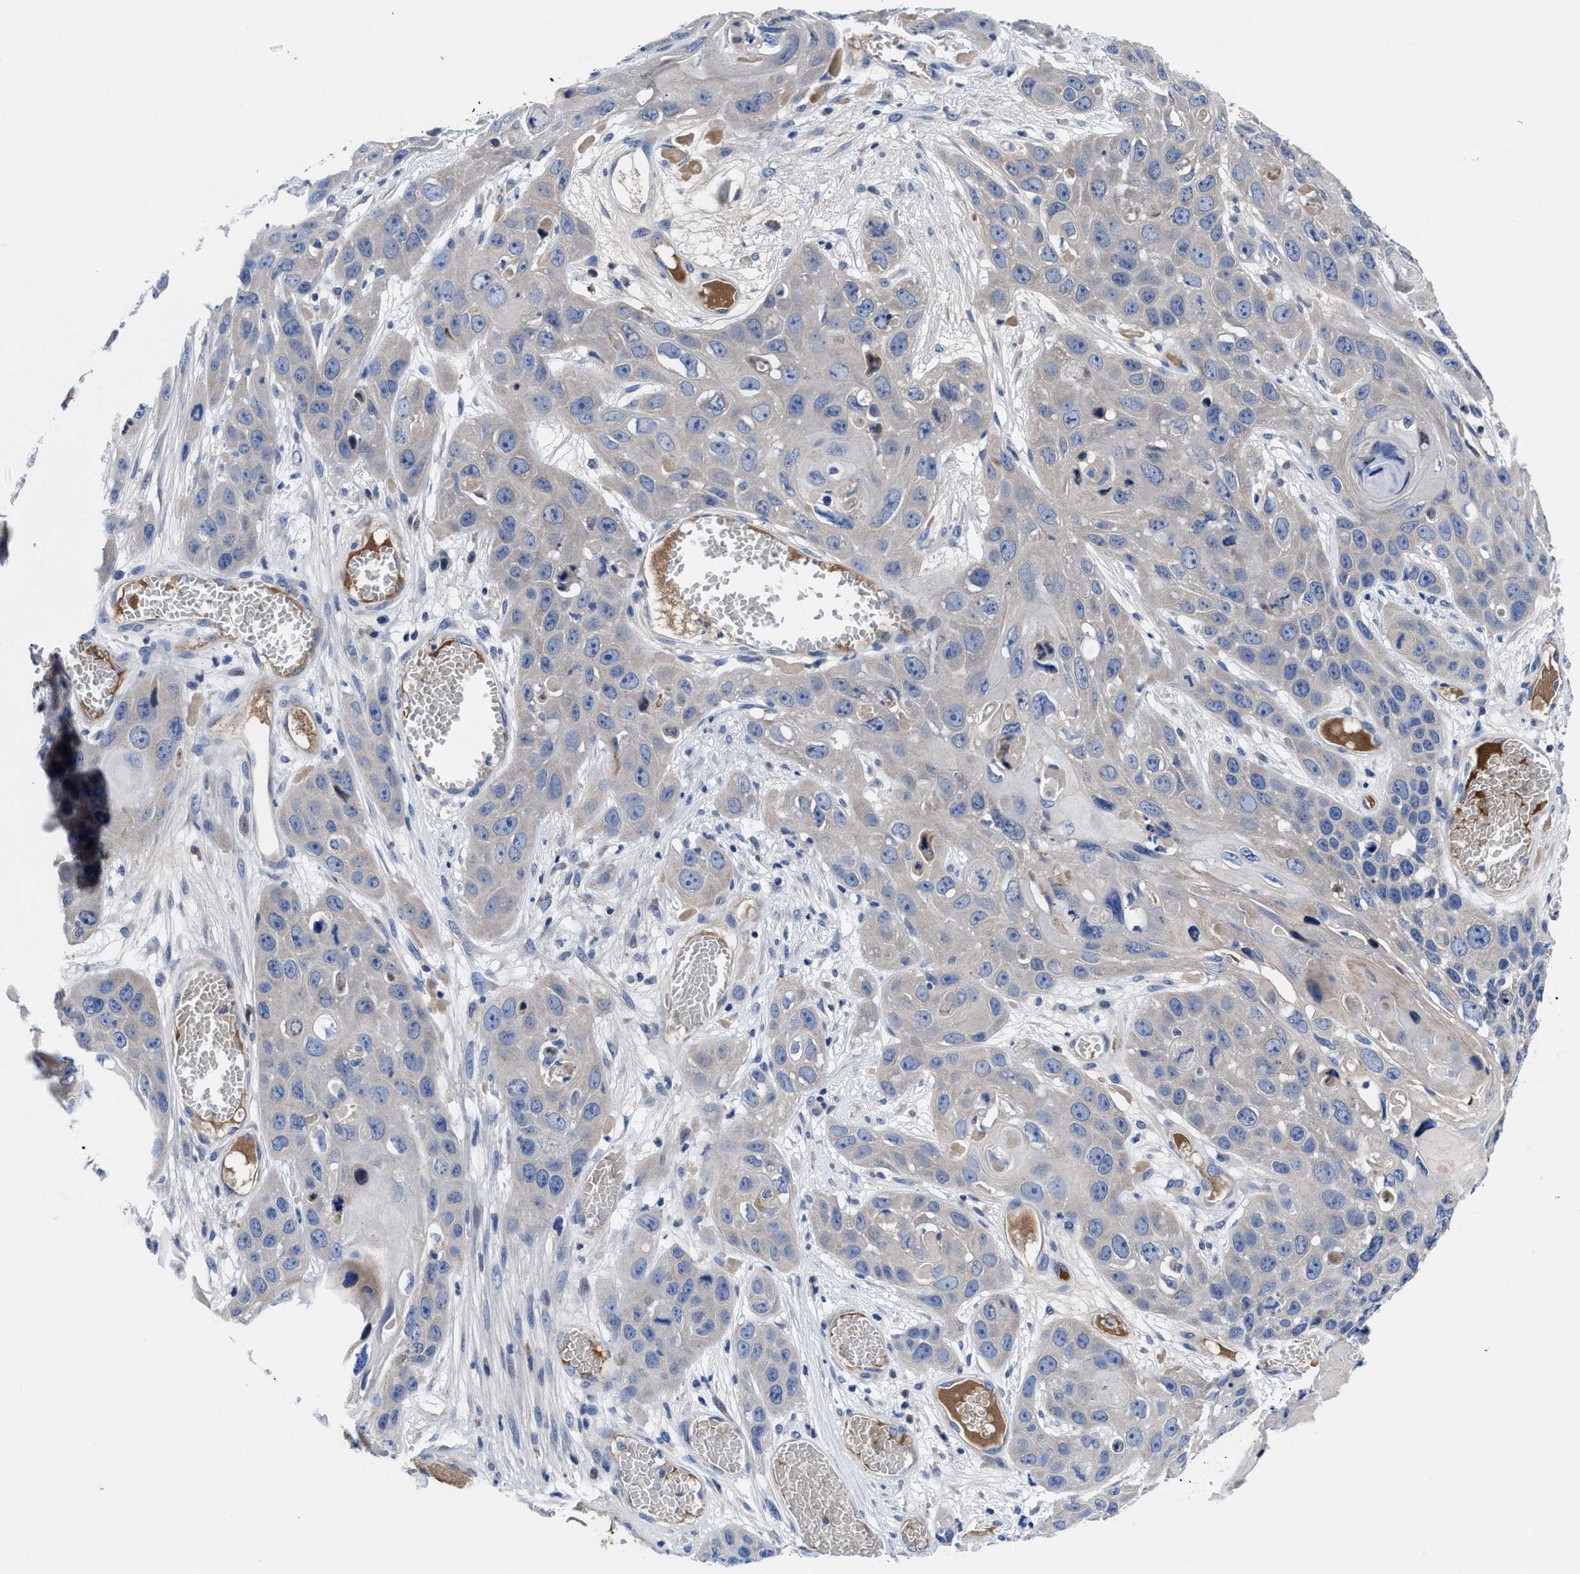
{"staining": {"intensity": "negative", "quantity": "none", "location": "none"}, "tissue": "skin cancer", "cell_type": "Tumor cells", "image_type": "cancer", "snomed": [{"axis": "morphology", "description": "Squamous cell carcinoma, NOS"}, {"axis": "topography", "description": "Skin"}], "caption": "This is an immunohistochemistry (IHC) histopathology image of human skin cancer (squamous cell carcinoma). There is no expression in tumor cells.", "gene": "DHRS13", "patient": {"sex": "male", "age": 55}}